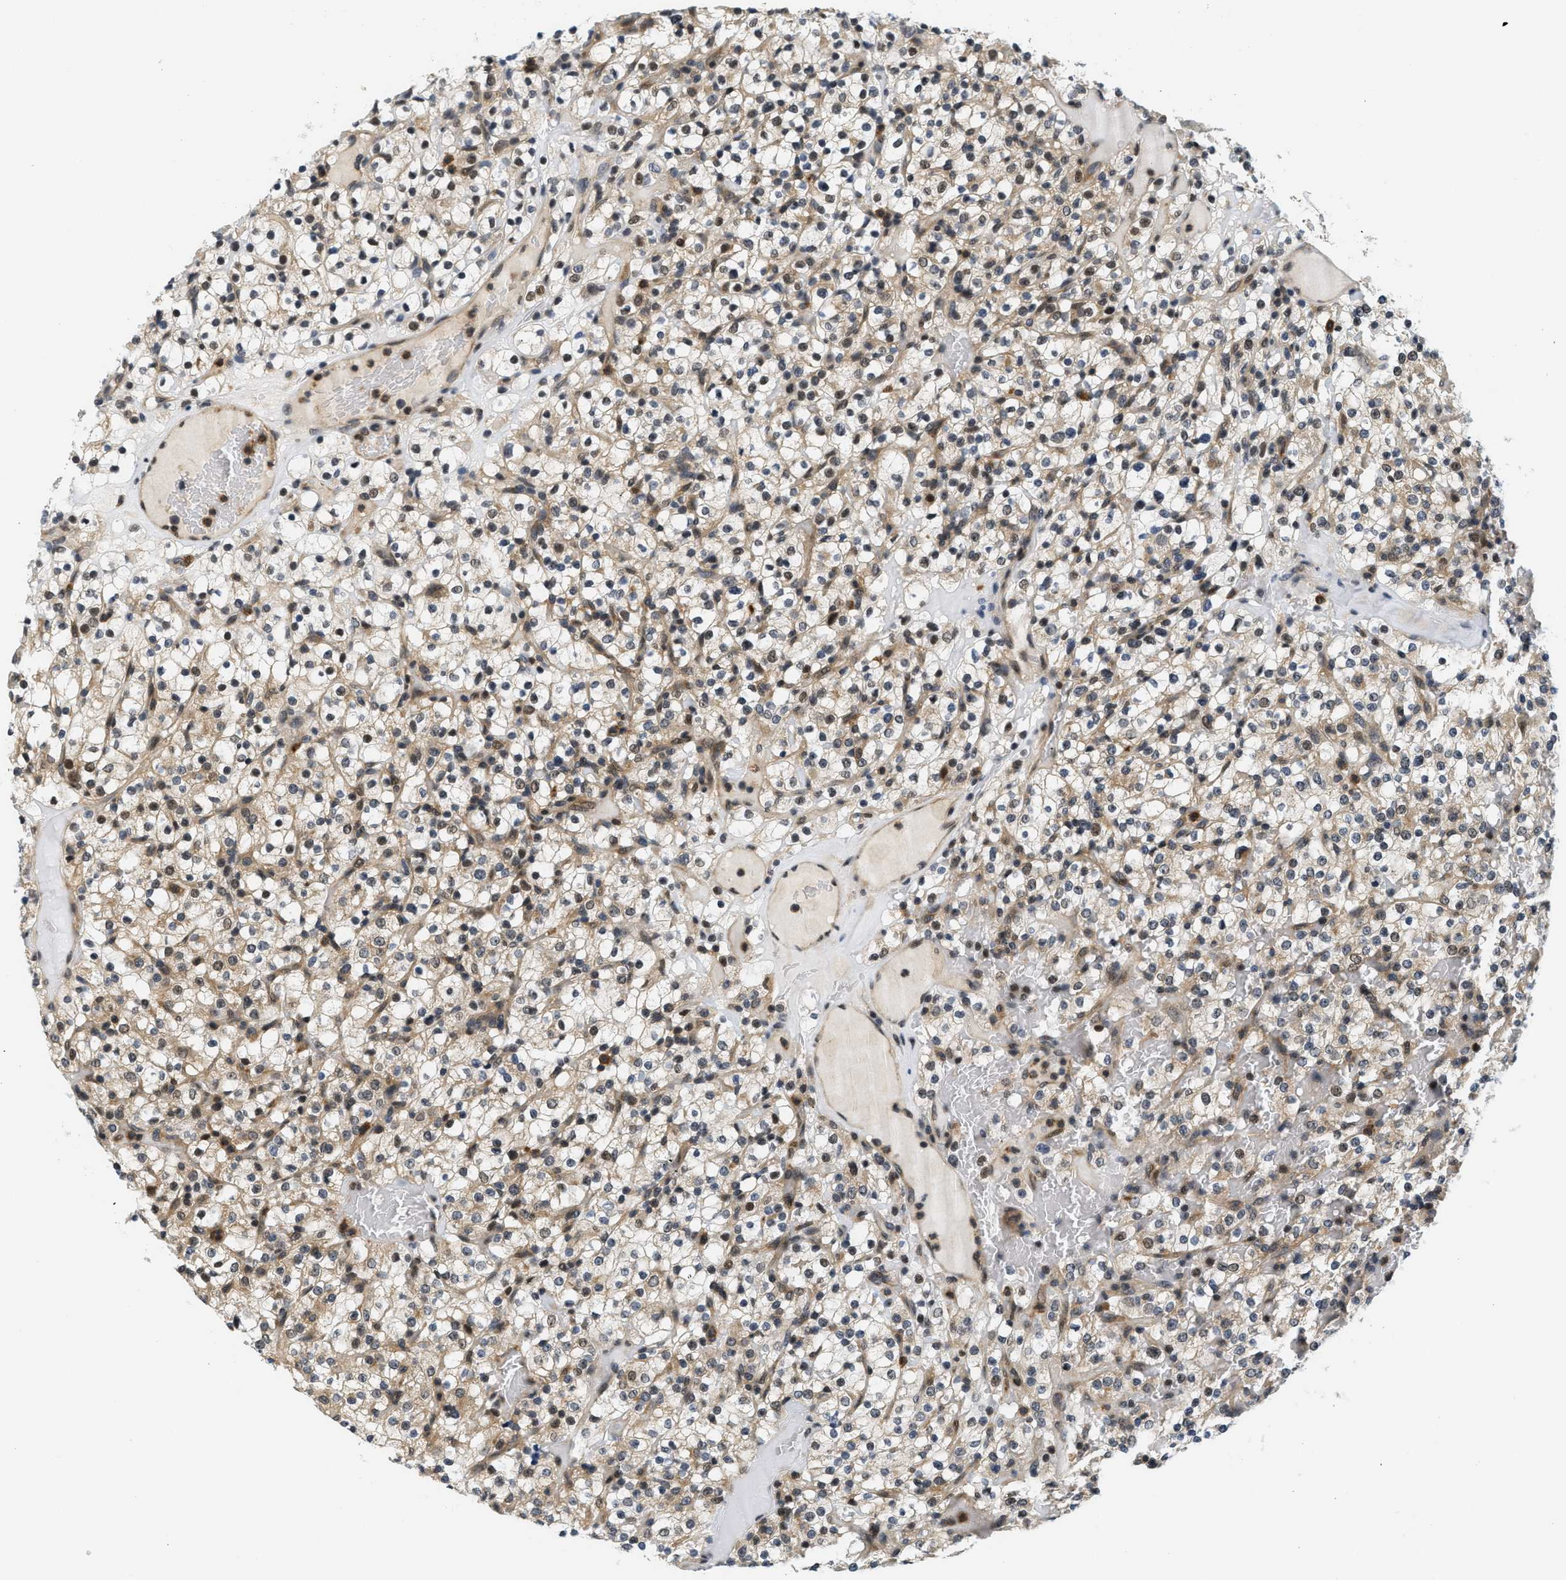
{"staining": {"intensity": "weak", "quantity": "25%-75%", "location": "cytoplasmic/membranous"}, "tissue": "renal cancer", "cell_type": "Tumor cells", "image_type": "cancer", "snomed": [{"axis": "morphology", "description": "Normal tissue, NOS"}, {"axis": "morphology", "description": "Adenocarcinoma, NOS"}, {"axis": "topography", "description": "Kidney"}], "caption": "A photomicrograph showing weak cytoplasmic/membranous staining in about 25%-75% of tumor cells in renal cancer, as visualized by brown immunohistochemical staining.", "gene": "KMT2A", "patient": {"sex": "female", "age": 72}}